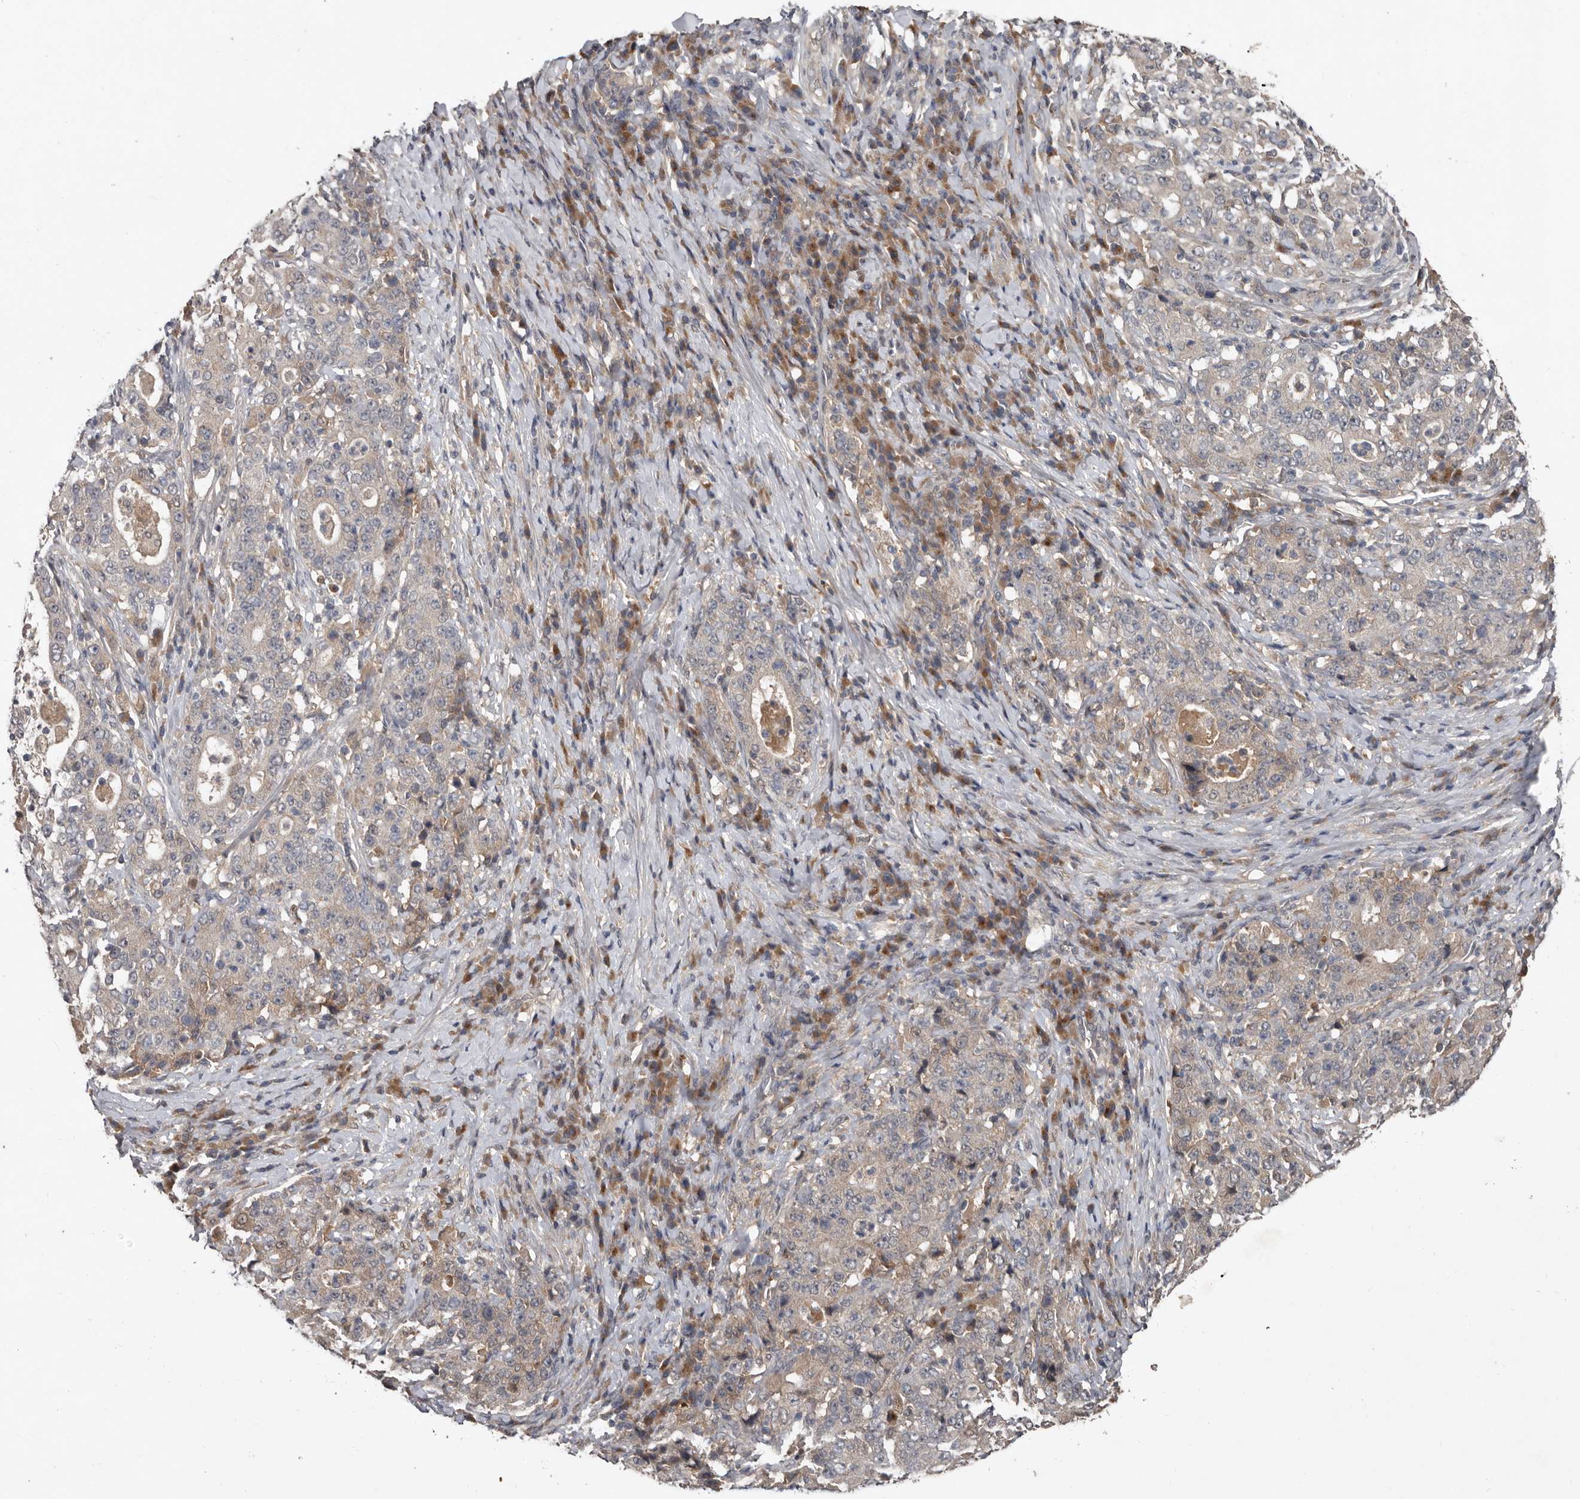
{"staining": {"intensity": "negative", "quantity": "none", "location": "none"}, "tissue": "stomach cancer", "cell_type": "Tumor cells", "image_type": "cancer", "snomed": [{"axis": "morphology", "description": "Normal tissue, NOS"}, {"axis": "morphology", "description": "Adenocarcinoma, NOS"}, {"axis": "topography", "description": "Stomach, upper"}, {"axis": "topography", "description": "Stomach"}], "caption": "There is no significant staining in tumor cells of adenocarcinoma (stomach).", "gene": "DNAJB4", "patient": {"sex": "male", "age": 59}}